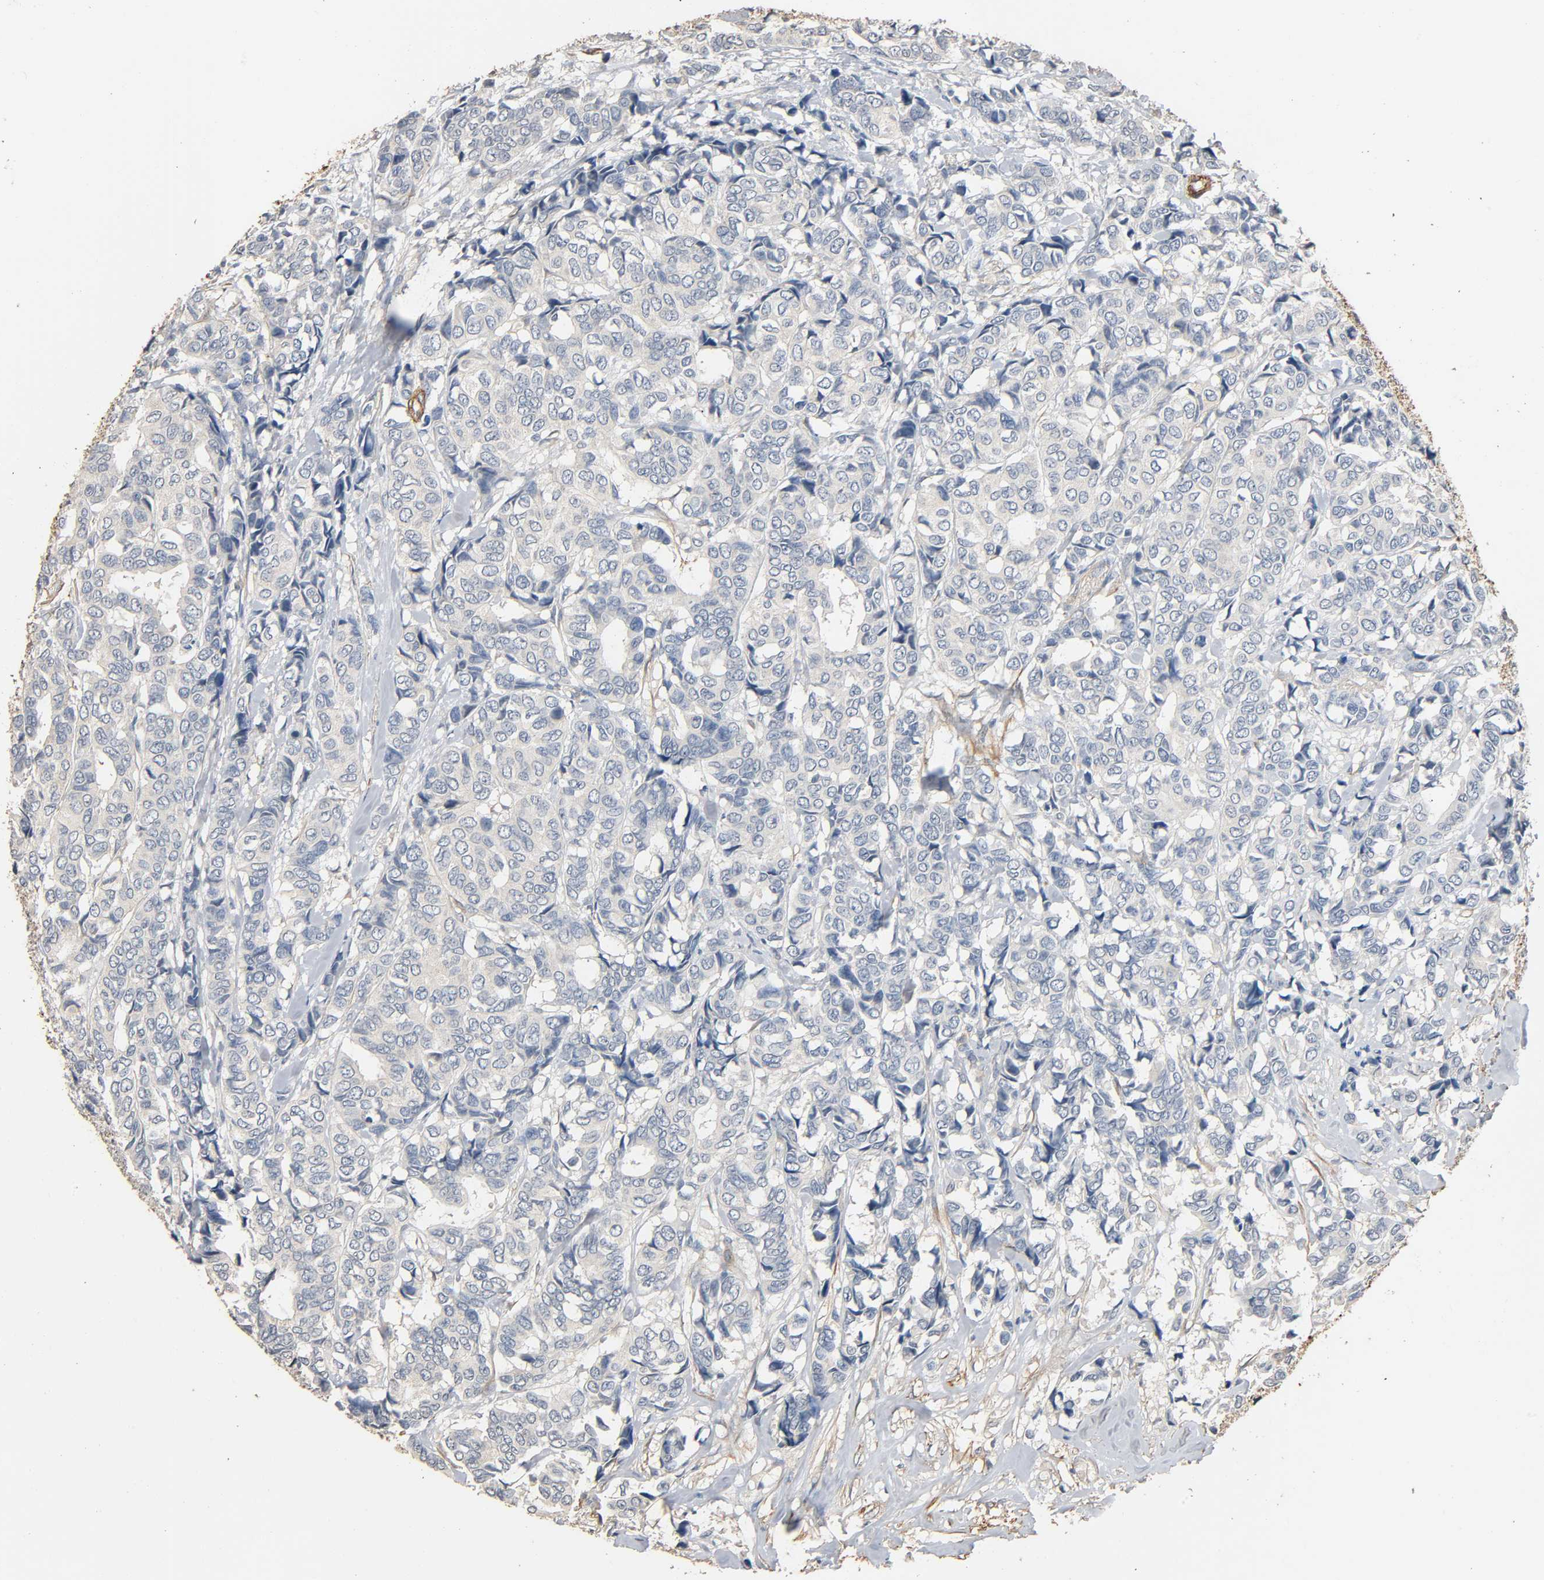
{"staining": {"intensity": "weak", "quantity": "<25%", "location": "cytoplasmic/membranous"}, "tissue": "breast cancer", "cell_type": "Tumor cells", "image_type": "cancer", "snomed": [{"axis": "morphology", "description": "Duct carcinoma"}, {"axis": "topography", "description": "Breast"}], "caption": "There is no significant staining in tumor cells of breast cancer (intraductal carcinoma).", "gene": "GSTA3", "patient": {"sex": "female", "age": 87}}